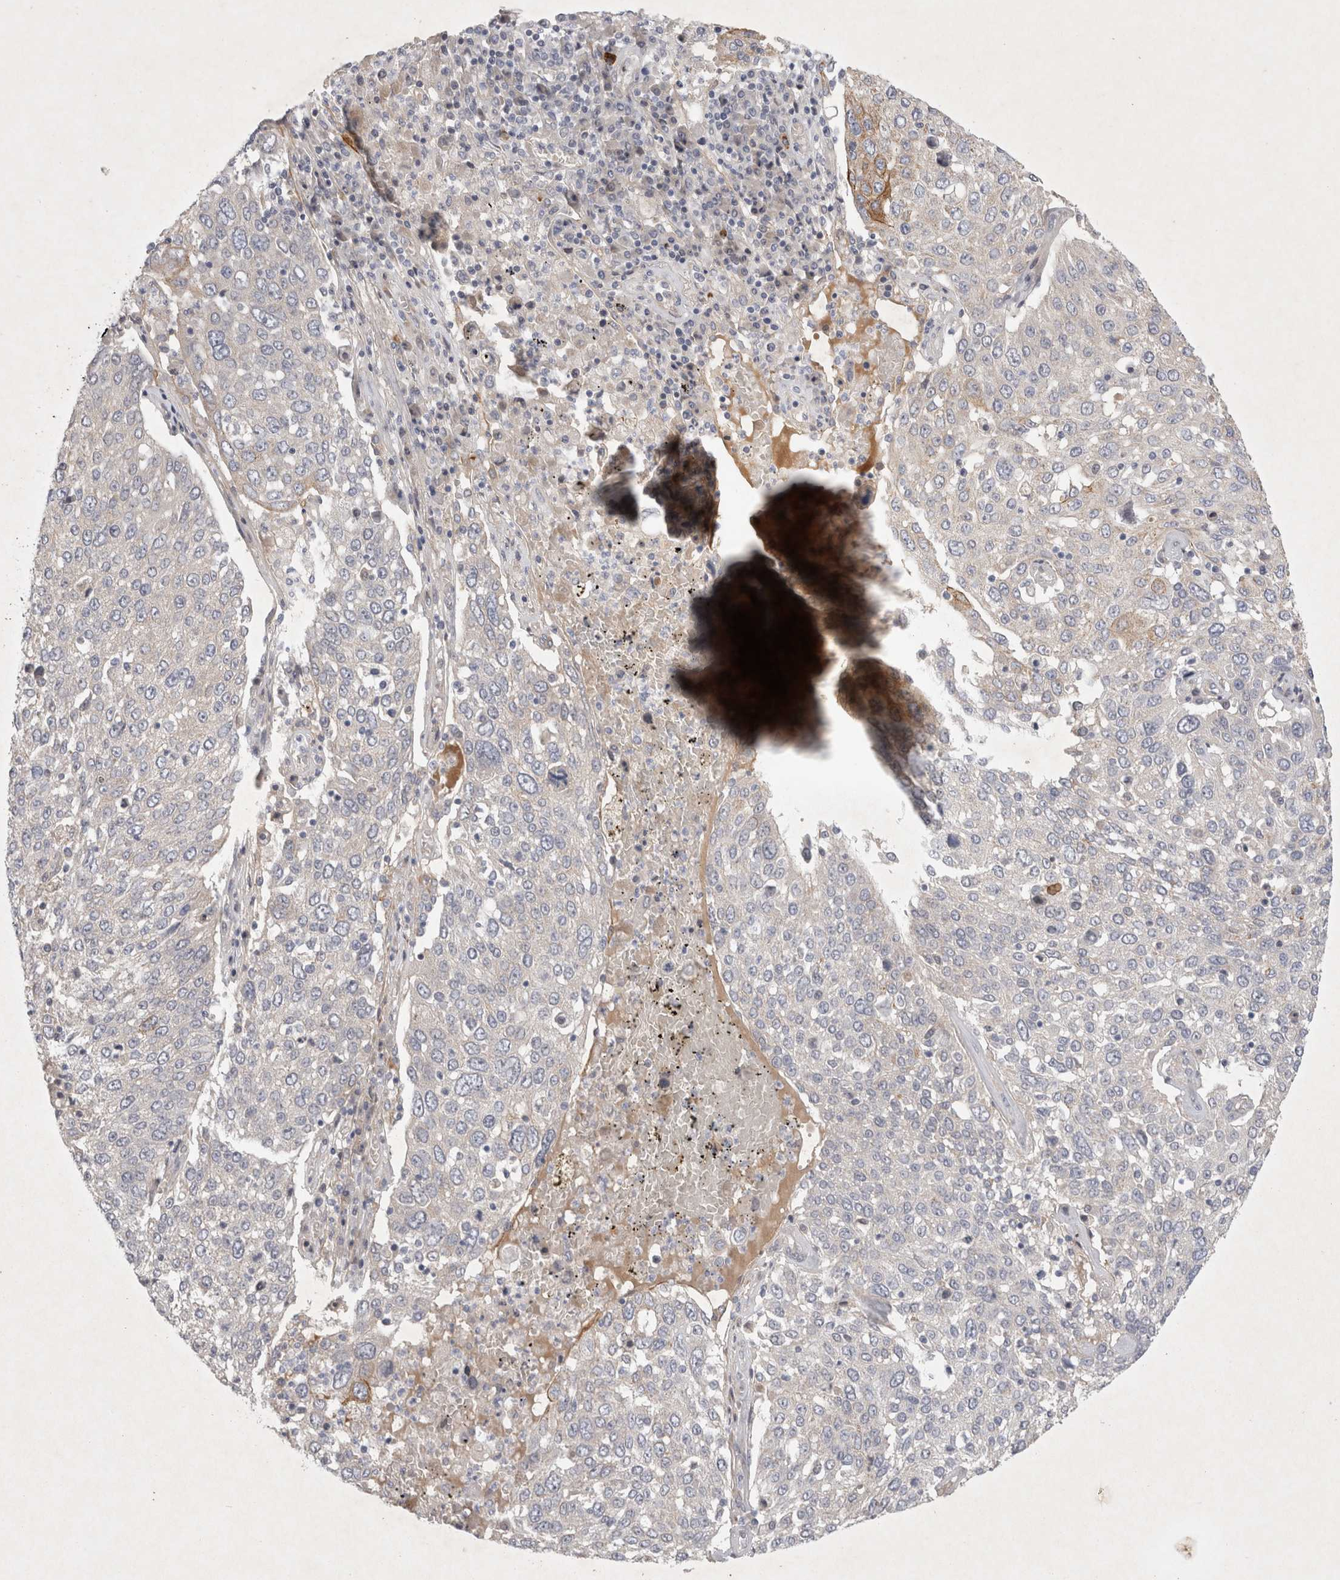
{"staining": {"intensity": "negative", "quantity": "none", "location": "none"}, "tissue": "lung cancer", "cell_type": "Tumor cells", "image_type": "cancer", "snomed": [{"axis": "morphology", "description": "Squamous cell carcinoma, NOS"}, {"axis": "topography", "description": "Lung"}], "caption": "An image of human lung squamous cell carcinoma is negative for staining in tumor cells.", "gene": "BZW2", "patient": {"sex": "male", "age": 65}}